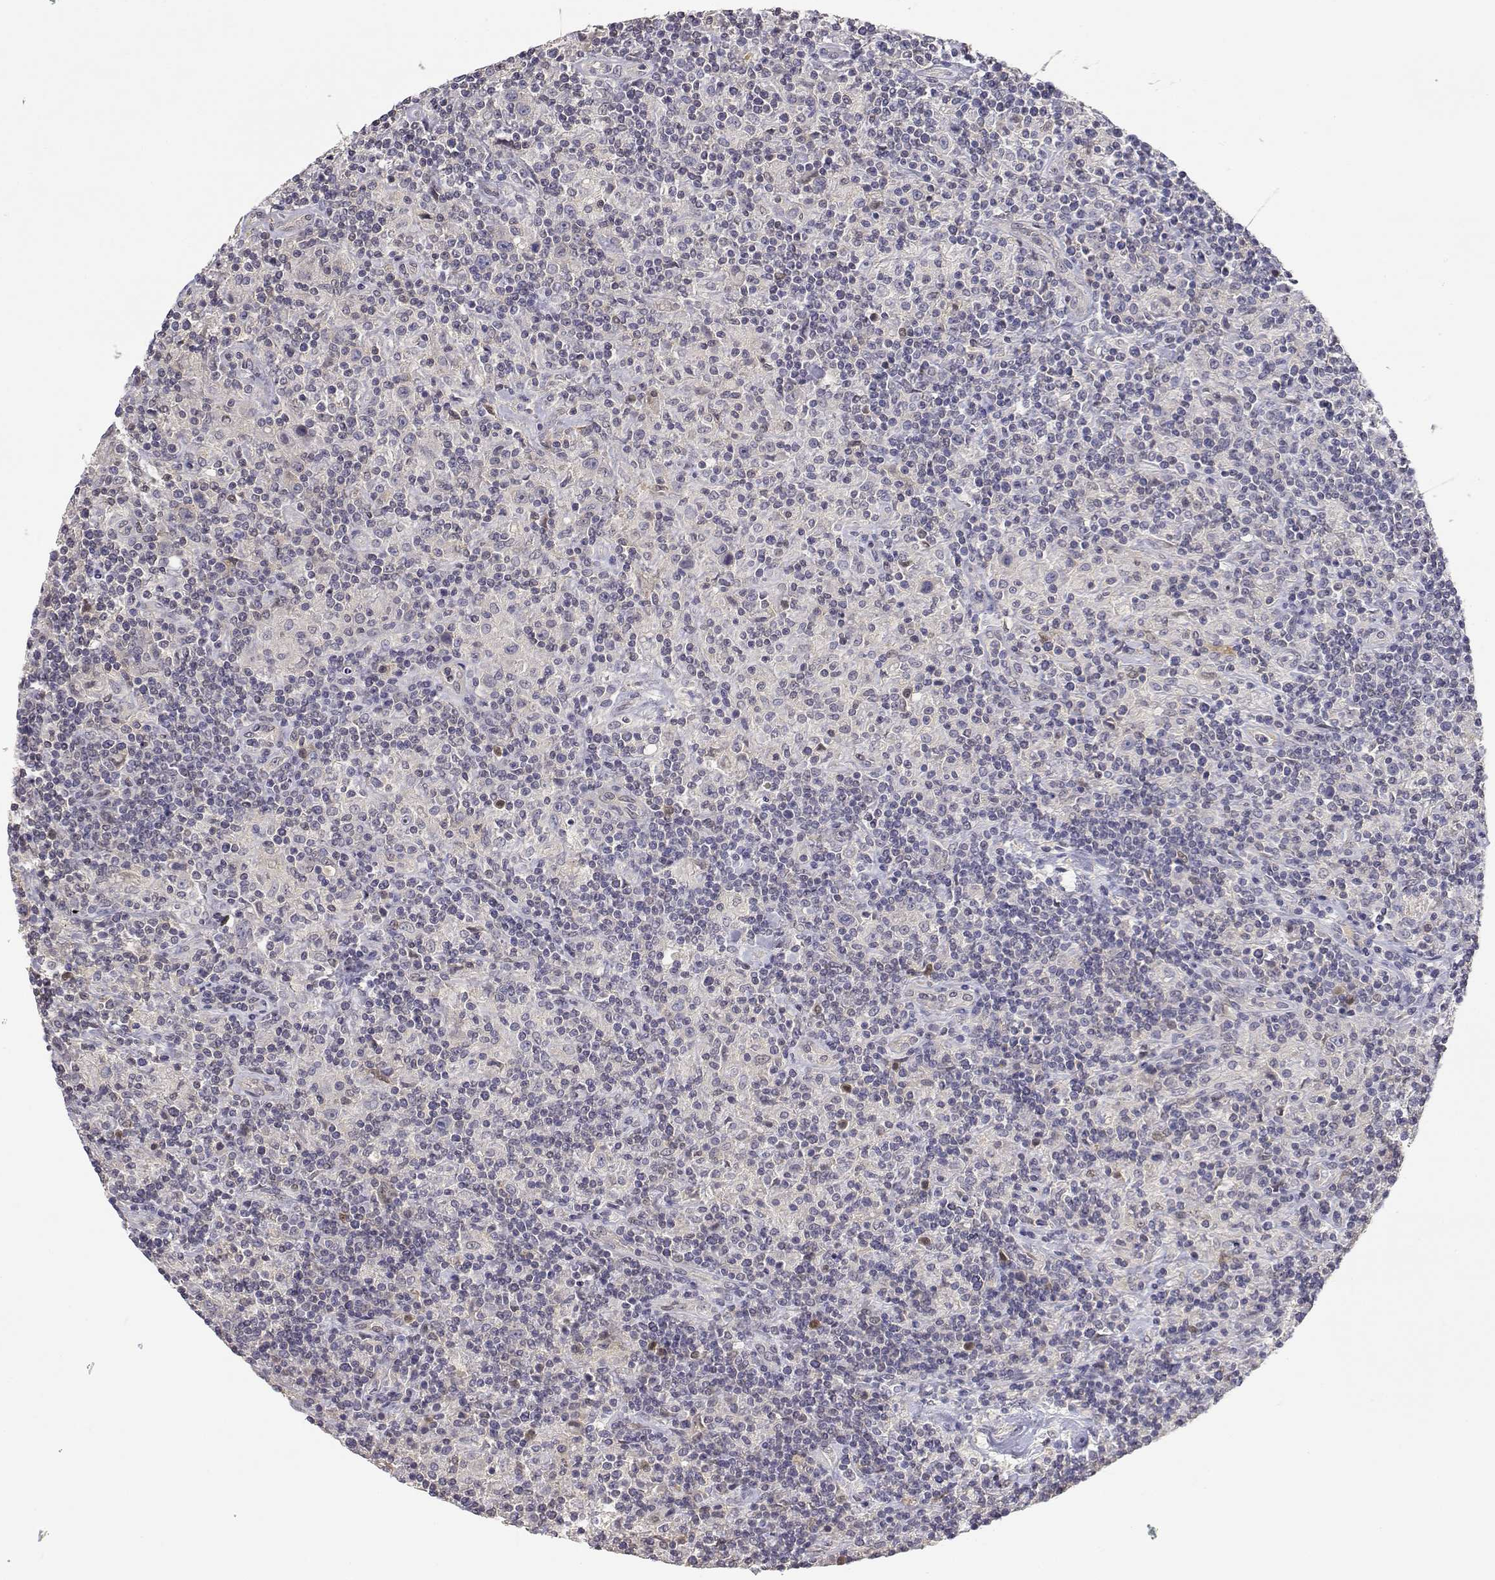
{"staining": {"intensity": "negative", "quantity": "none", "location": "none"}, "tissue": "lymphoma", "cell_type": "Tumor cells", "image_type": "cancer", "snomed": [{"axis": "morphology", "description": "Hodgkin's disease, NOS"}, {"axis": "topography", "description": "Lymph node"}], "caption": "Hodgkin's disease was stained to show a protein in brown. There is no significant staining in tumor cells. (Brightfield microscopy of DAB (3,3'-diaminobenzidine) IHC at high magnification).", "gene": "ADA", "patient": {"sex": "male", "age": 70}}